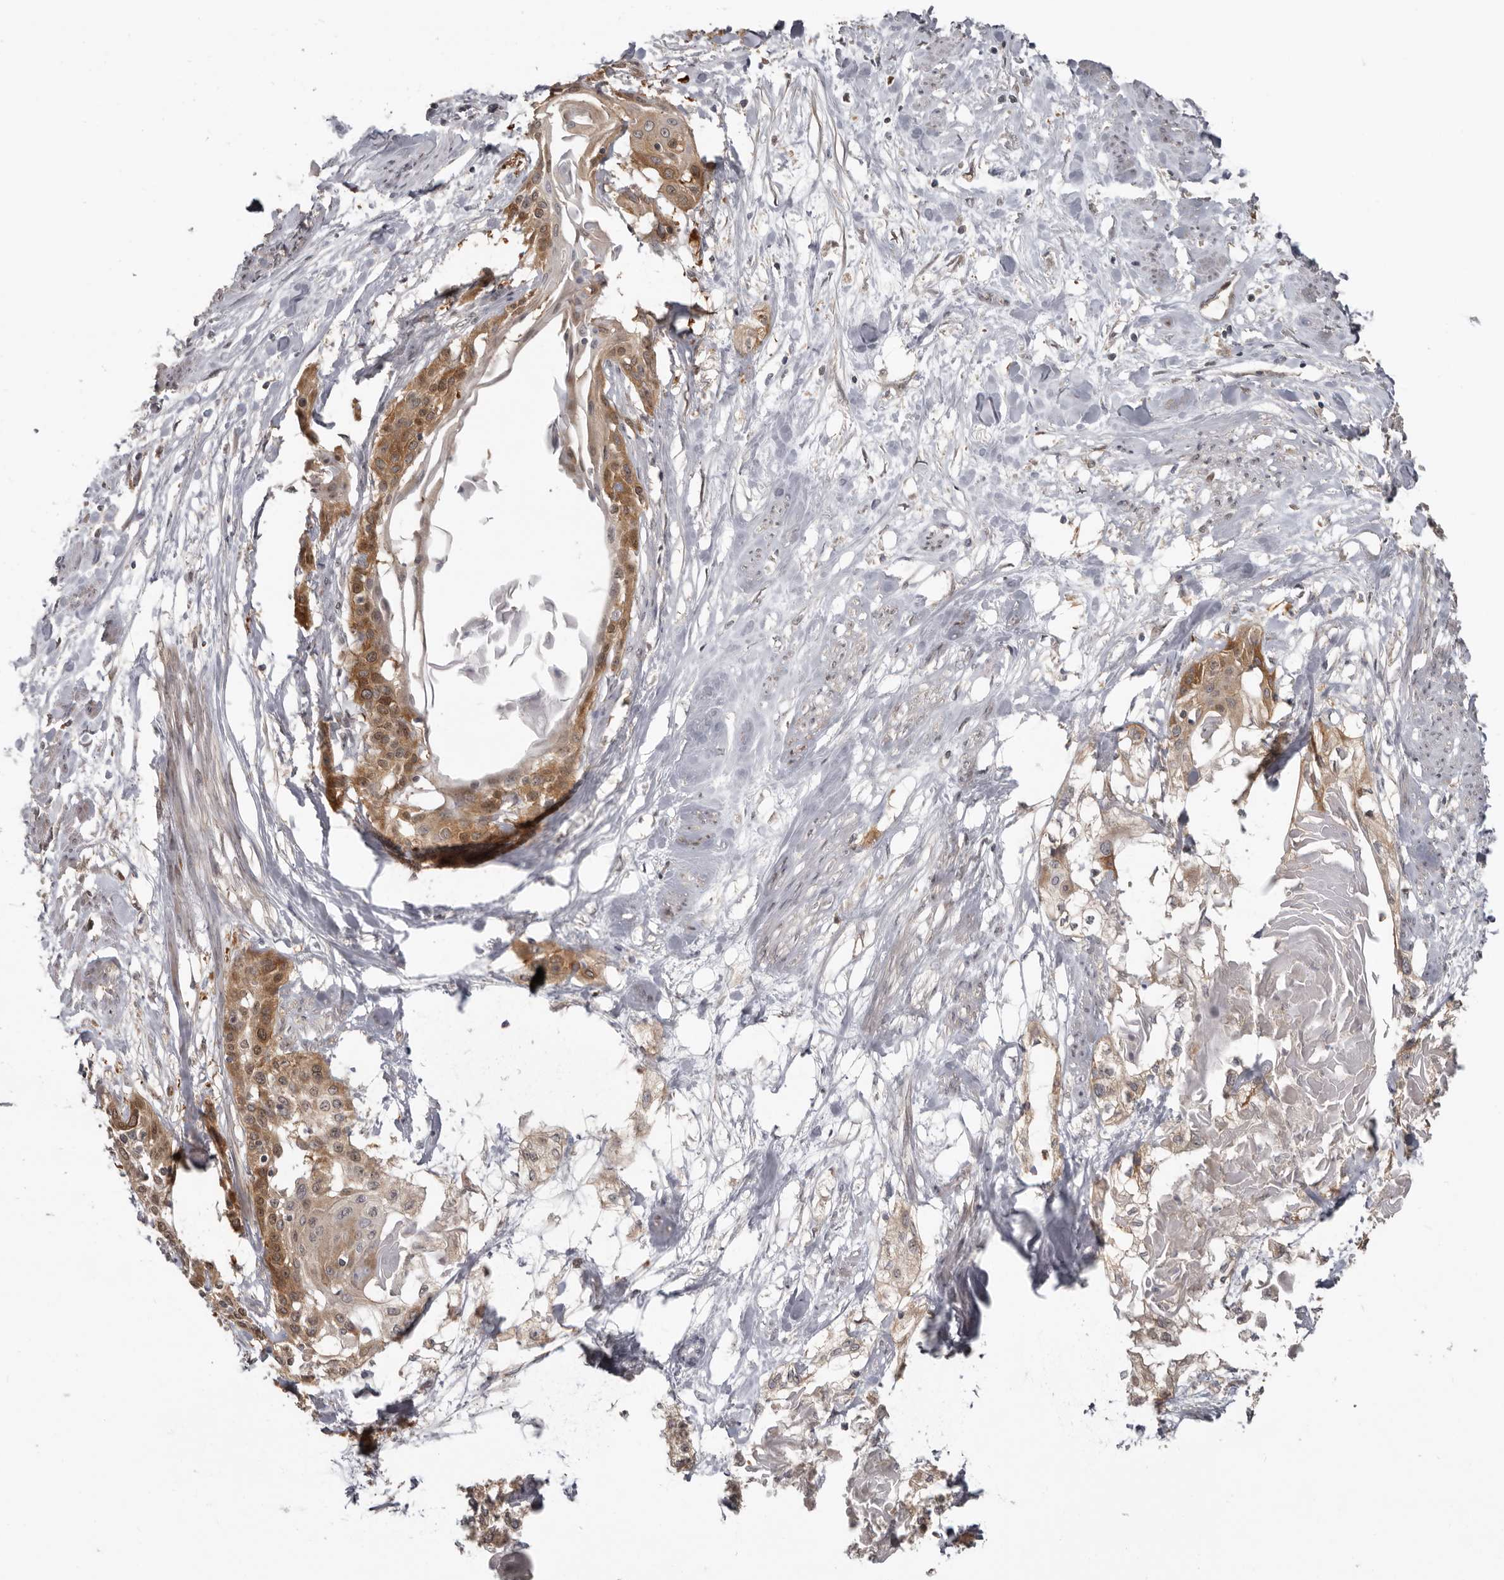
{"staining": {"intensity": "moderate", "quantity": ">75%", "location": "cytoplasmic/membranous"}, "tissue": "cervical cancer", "cell_type": "Tumor cells", "image_type": "cancer", "snomed": [{"axis": "morphology", "description": "Squamous cell carcinoma, NOS"}, {"axis": "topography", "description": "Cervix"}], "caption": "Human cervical cancer (squamous cell carcinoma) stained with a protein marker exhibits moderate staining in tumor cells.", "gene": "BAD", "patient": {"sex": "female", "age": 57}}